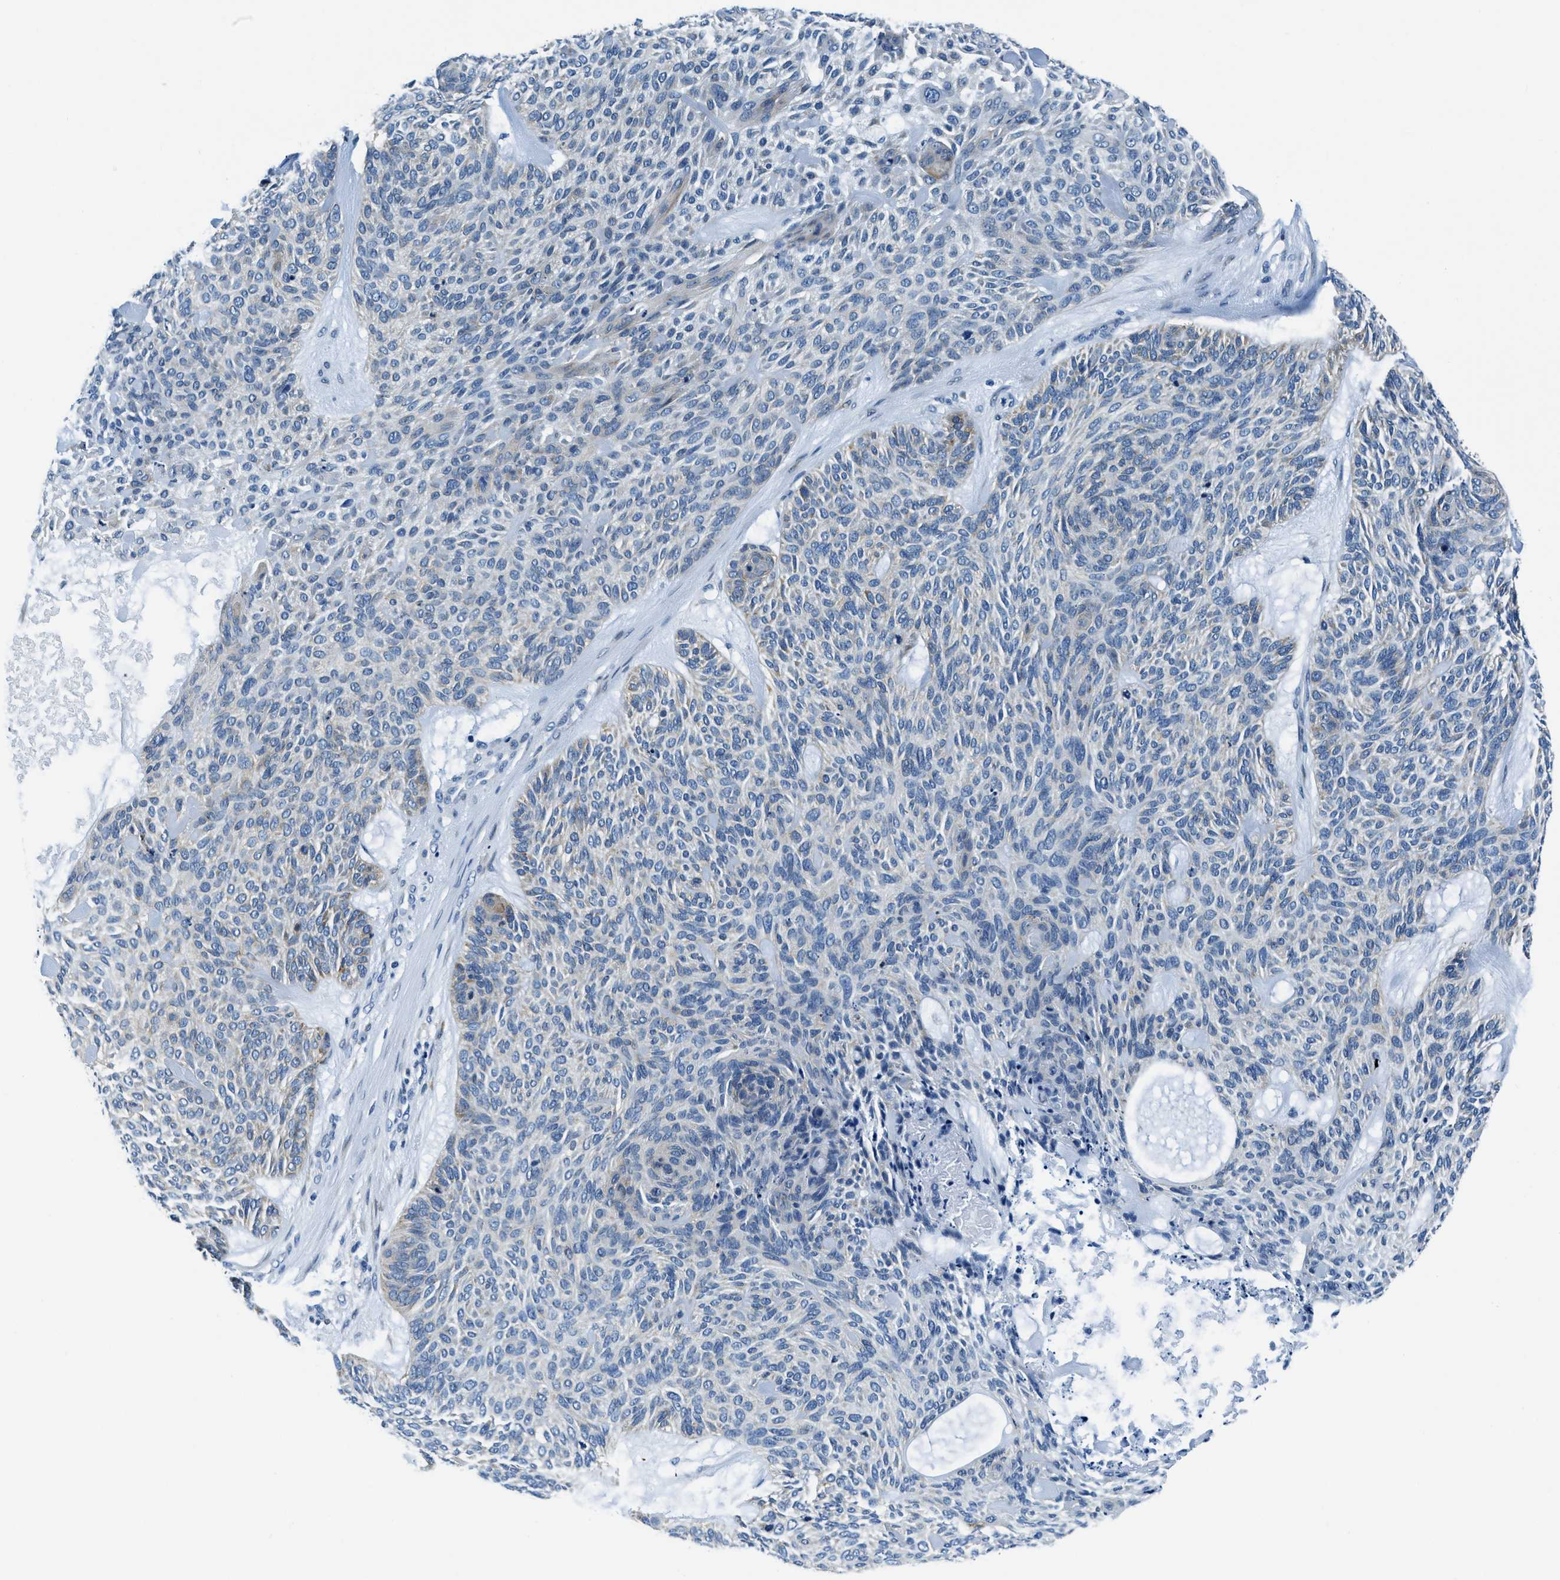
{"staining": {"intensity": "negative", "quantity": "none", "location": "none"}, "tissue": "skin cancer", "cell_type": "Tumor cells", "image_type": "cancer", "snomed": [{"axis": "morphology", "description": "Basal cell carcinoma"}, {"axis": "topography", "description": "Skin"}], "caption": "High power microscopy histopathology image of an immunohistochemistry (IHC) histopathology image of skin cancer (basal cell carcinoma), revealing no significant positivity in tumor cells.", "gene": "UBAC2", "patient": {"sex": "male", "age": 55}}